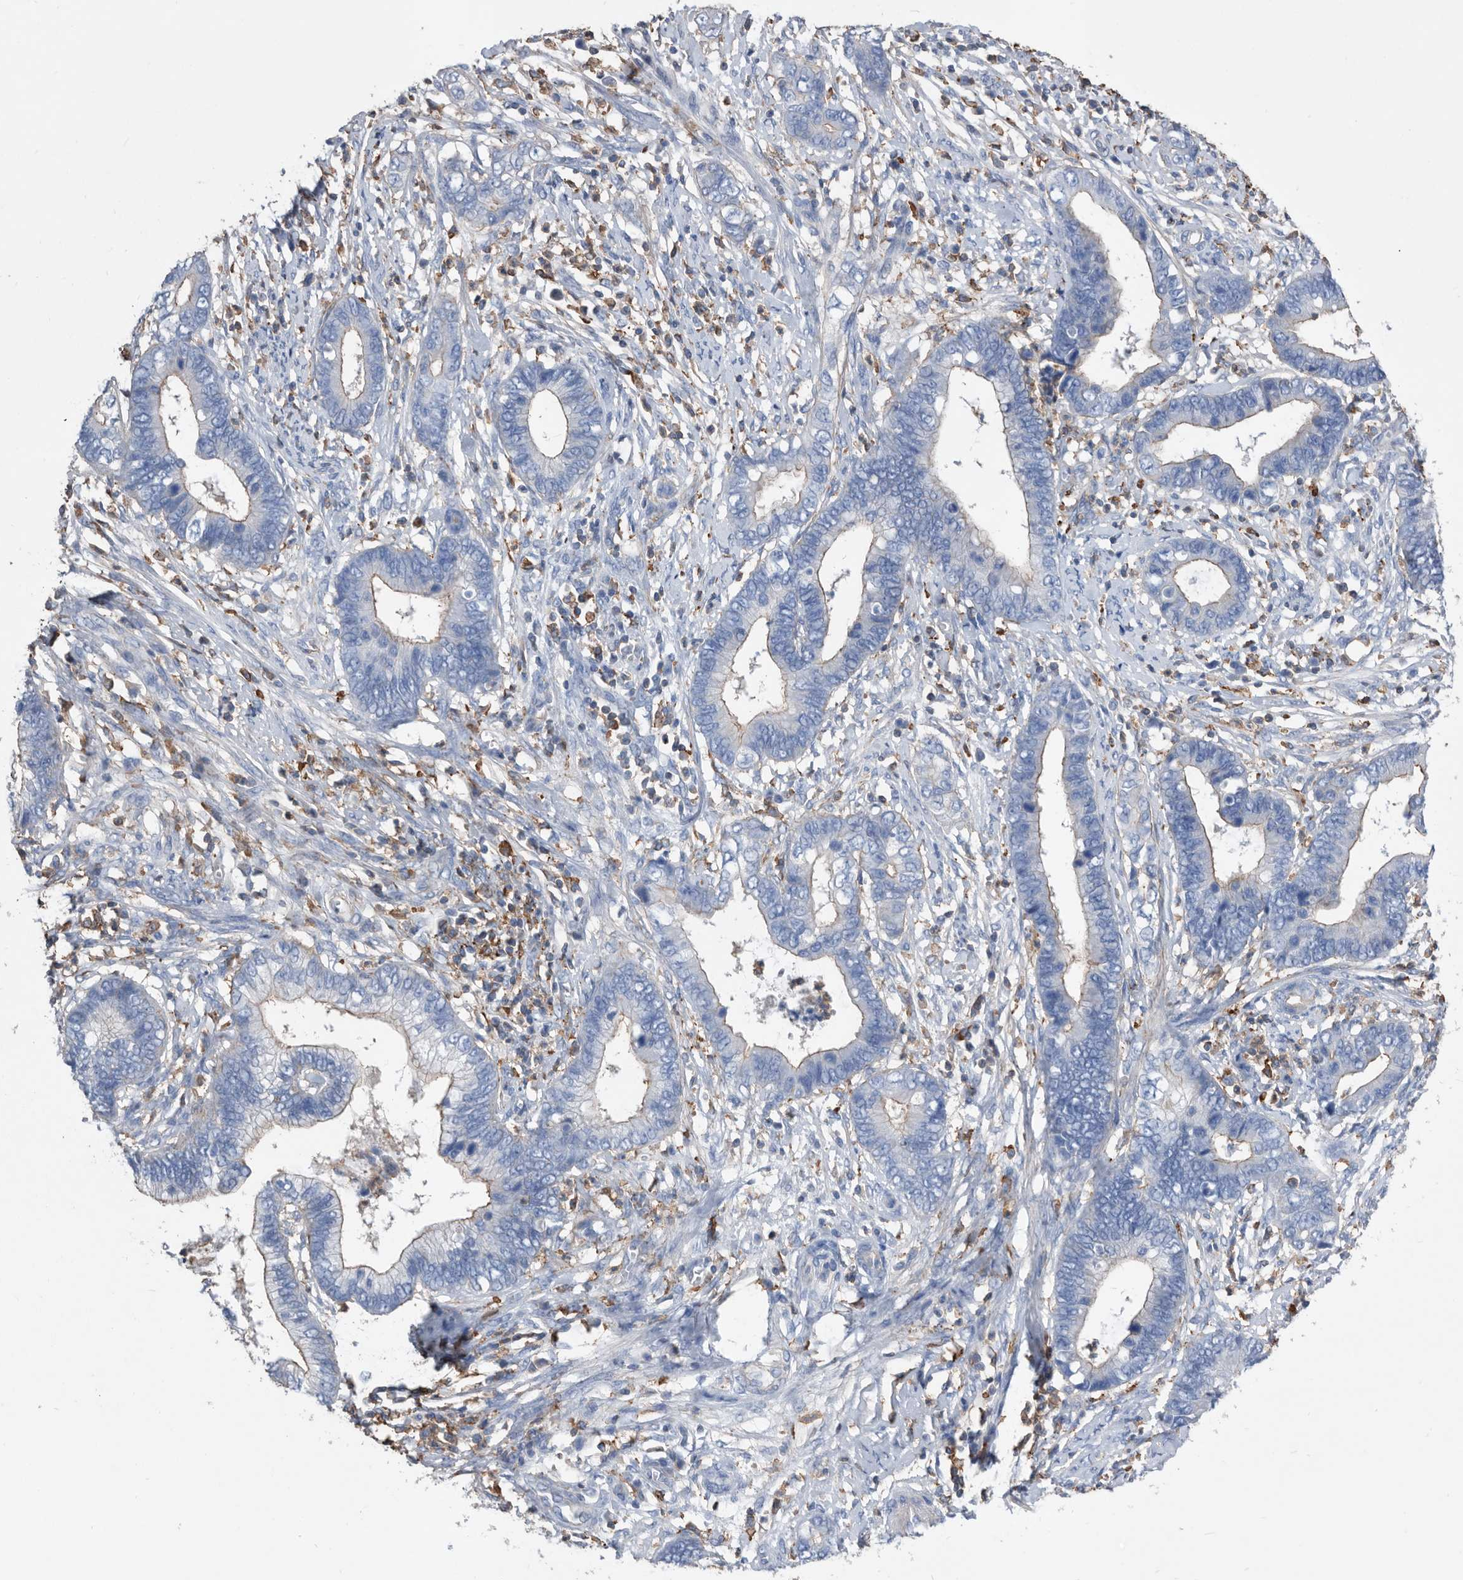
{"staining": {"intensity": "weak", "quantity": "<25%", "location": "cytoplasmic/membranous"}, "tissue": "cervical cancer", "cell_type": "Tumor cells", "image_type": "cancer", "snomed": [{"axis": "morphology", "description": "Adenocarcinoma, NOS"}, {"axis": "topography", "description": "Cervix"}], "caption": "The immunohistochemistry (IHC) micrograph has no significant expression in tumor cells of cervical cancer (adenocarcinoma) tissue.", "gene": "MS4A4A", "patient": {"sex": "female", "age": 44}}